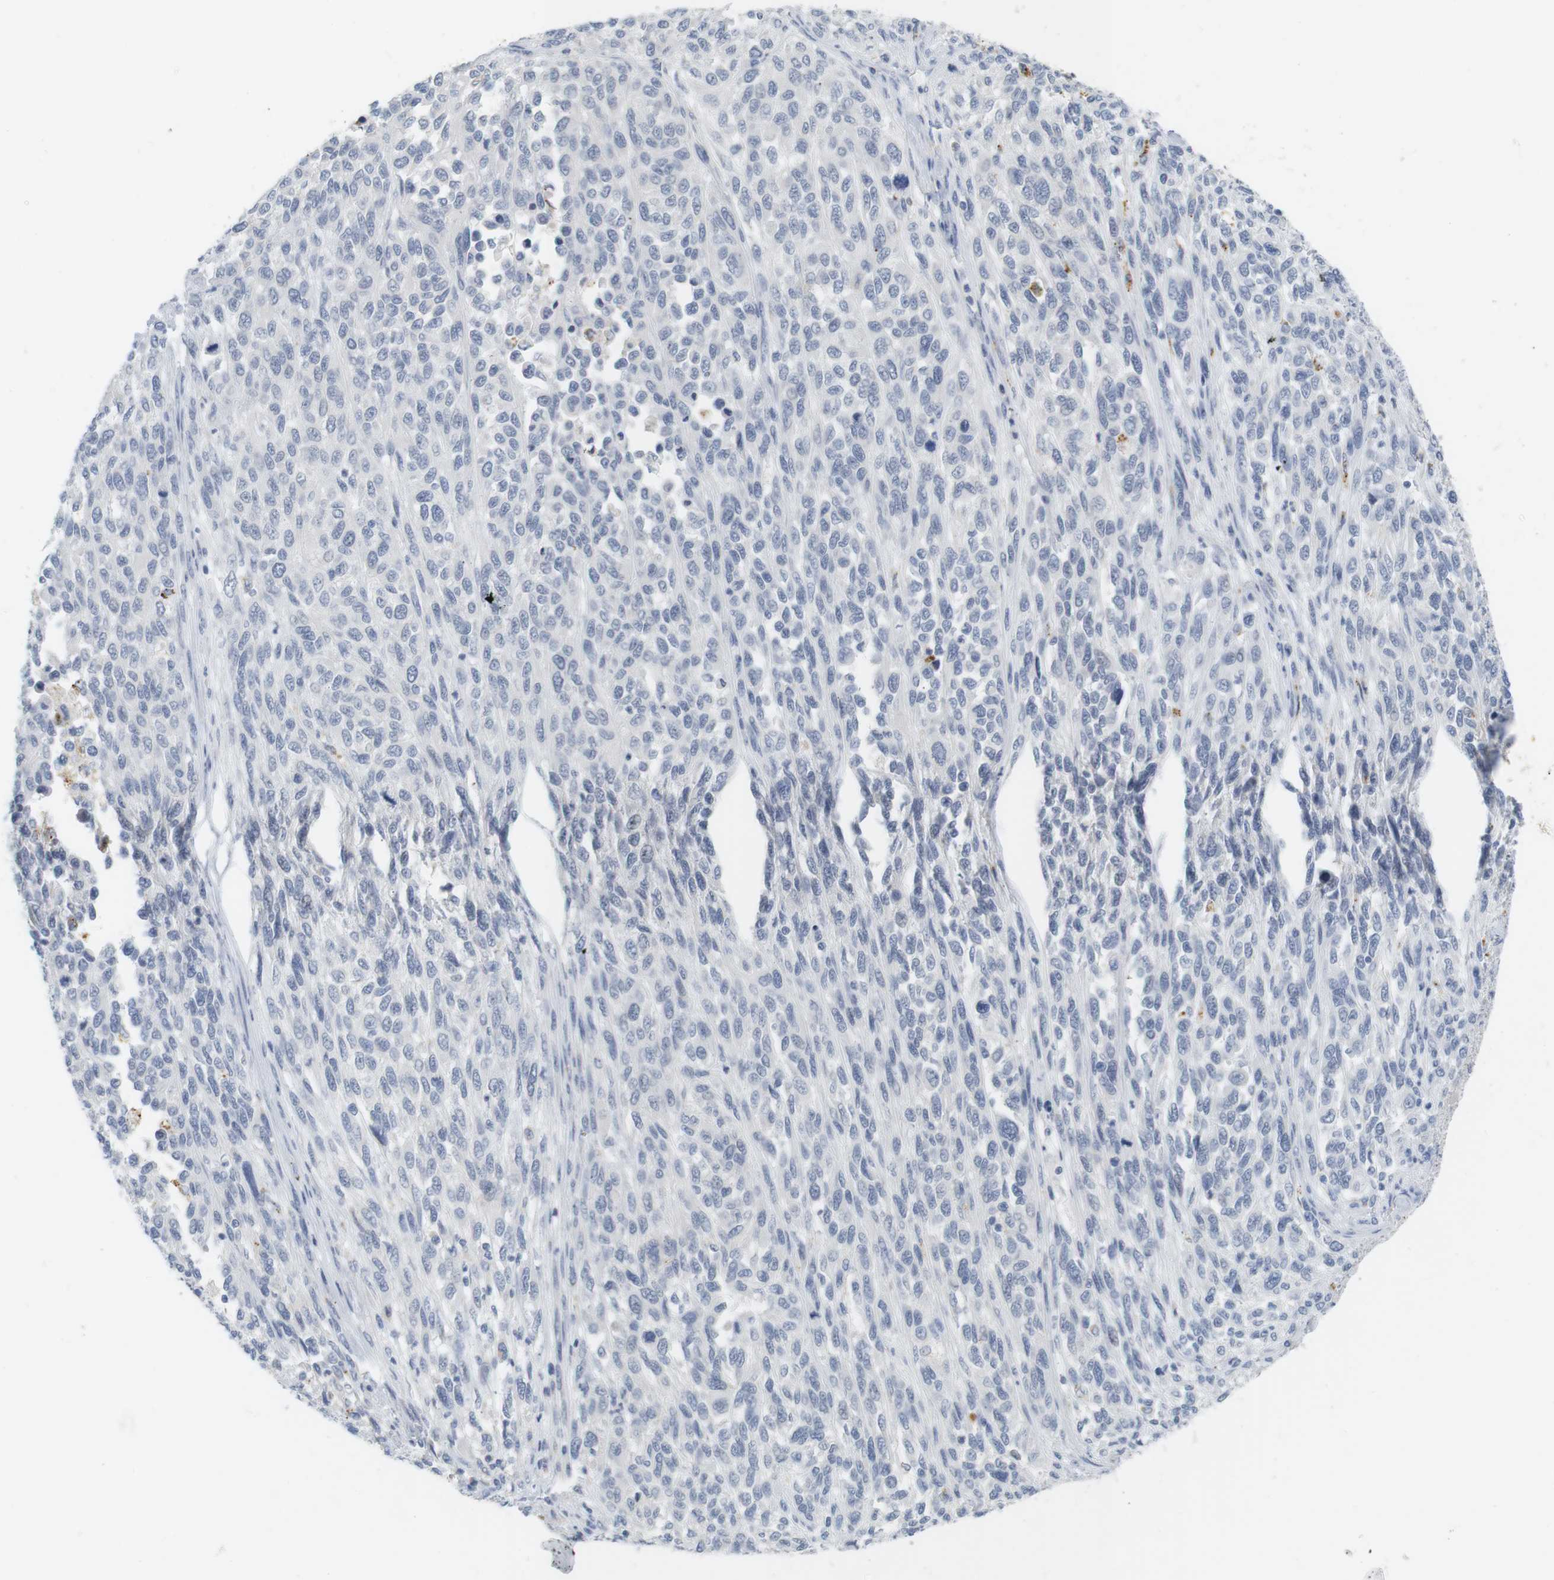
{"staining": {"intensity": "negative", "quantity": "none", "location": "none"}, "tissue": "melanoma", "cell_type": "Tumor cells", "image_type": "cancer", "snomed": [{"axis": "morphology", "description": "Malignant melanoma, Metastatic site"}, {"axis": "topography", "description": "Lymph node"}], "caption": "Immunohistochemistry image of neoplastic tissue: human melanoma stained with DAB (3,3'-diaminobenzidine) exhibits no significant protein positivity in tumor cells.", "gene": "YIPF1", "patient": {"sex": "male", "age": 61}}